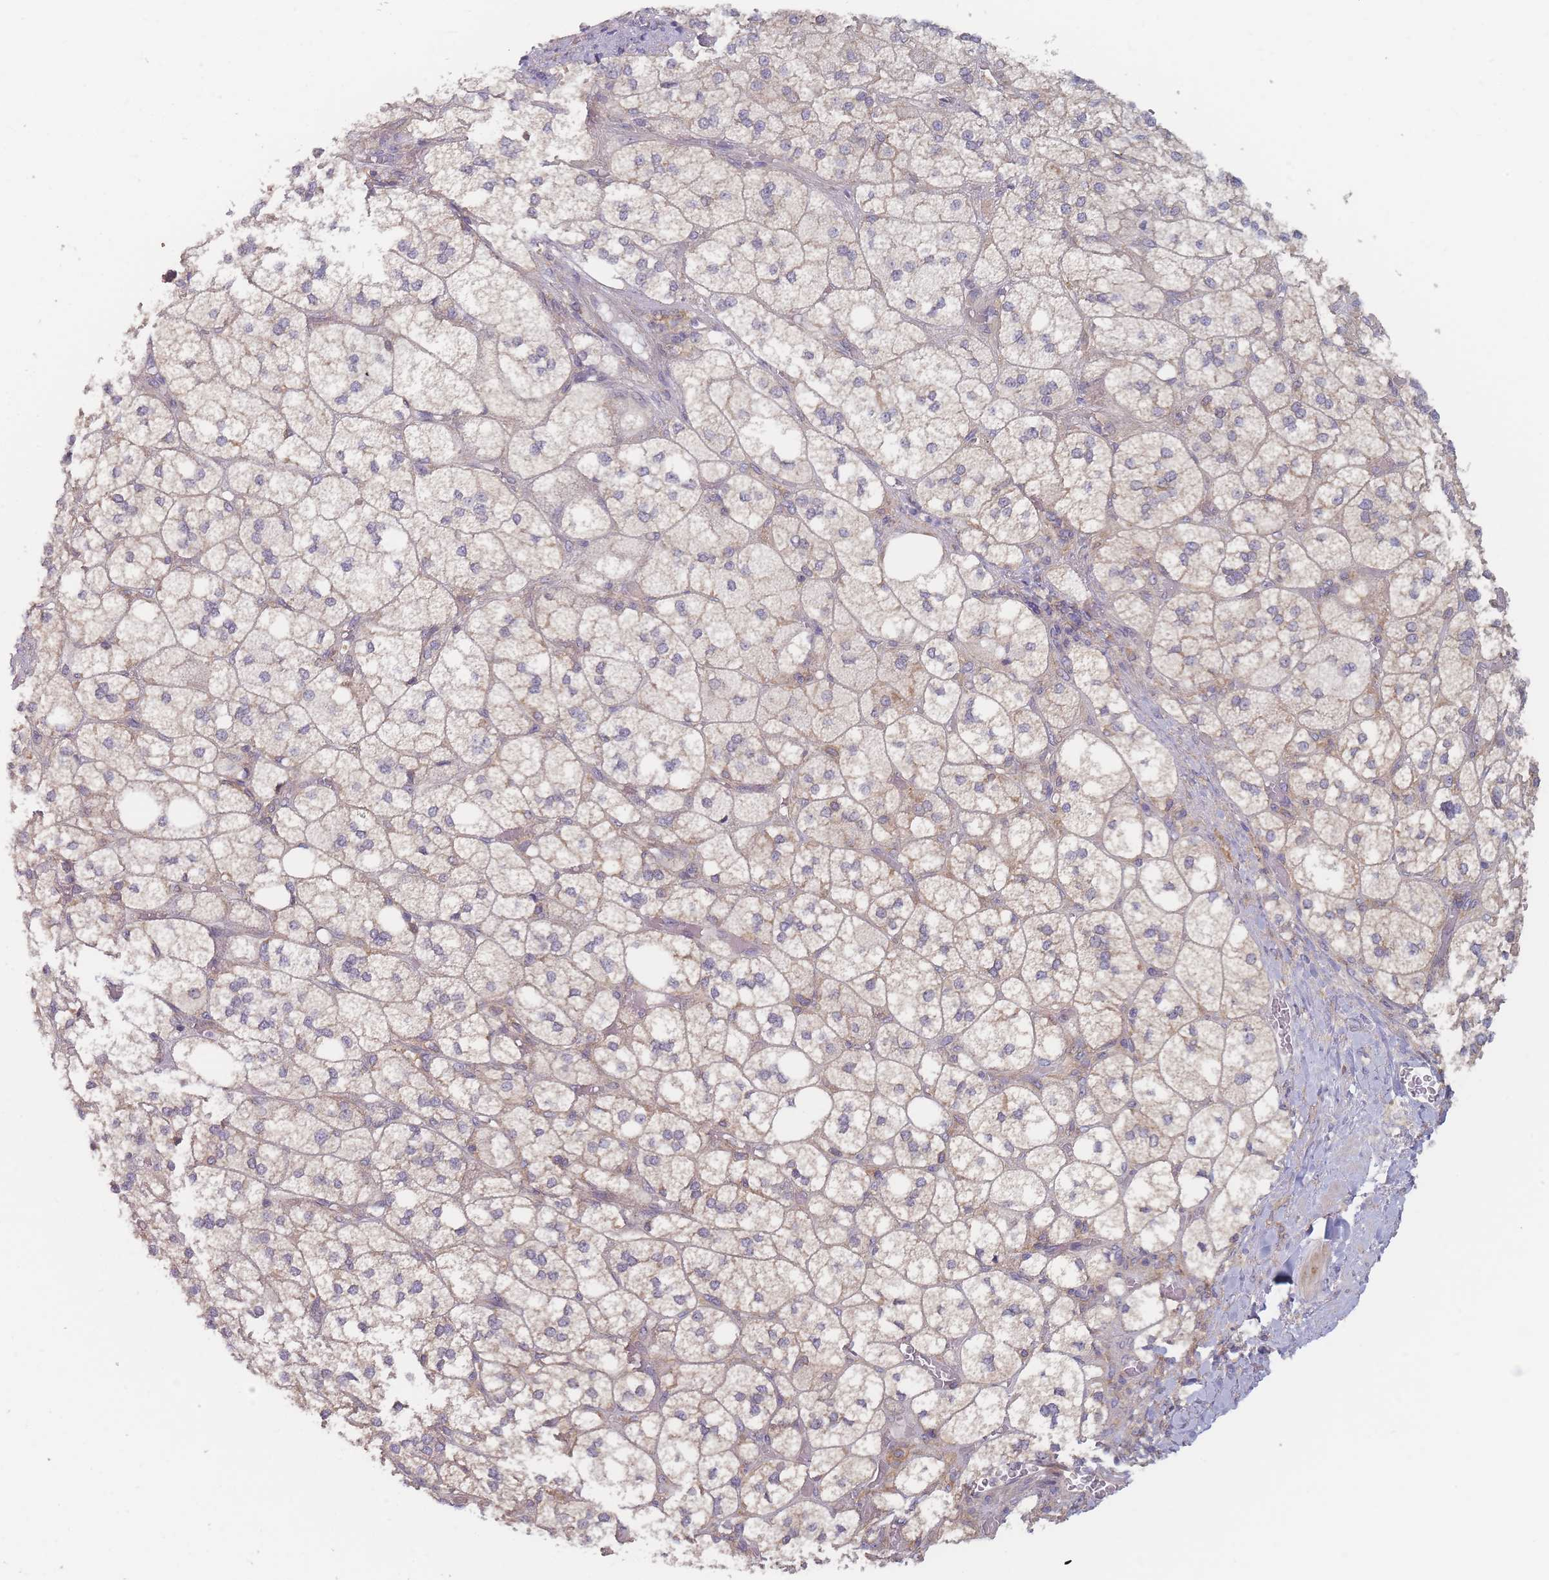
{"staining": {"intensity": "weak", "quantity": "25%-75%", "location": "cytoplasmic/membranous"}, "tissue": "adrenal gland", "cell_type": "Glandular cells", "image_type": "normal", "snomed": [{"axis": "morphology", "description": "Normal tissue, NOS"}, {"axis": "topography", "description": "Adrenal gland"}], "caption": "A brown stain shows weak cytoplasmic/membranous staining of a protein in glandular cells of normal adrenal gland.", "gene": "EFCC1", "patient": {"sex": "male", "age": 61}}